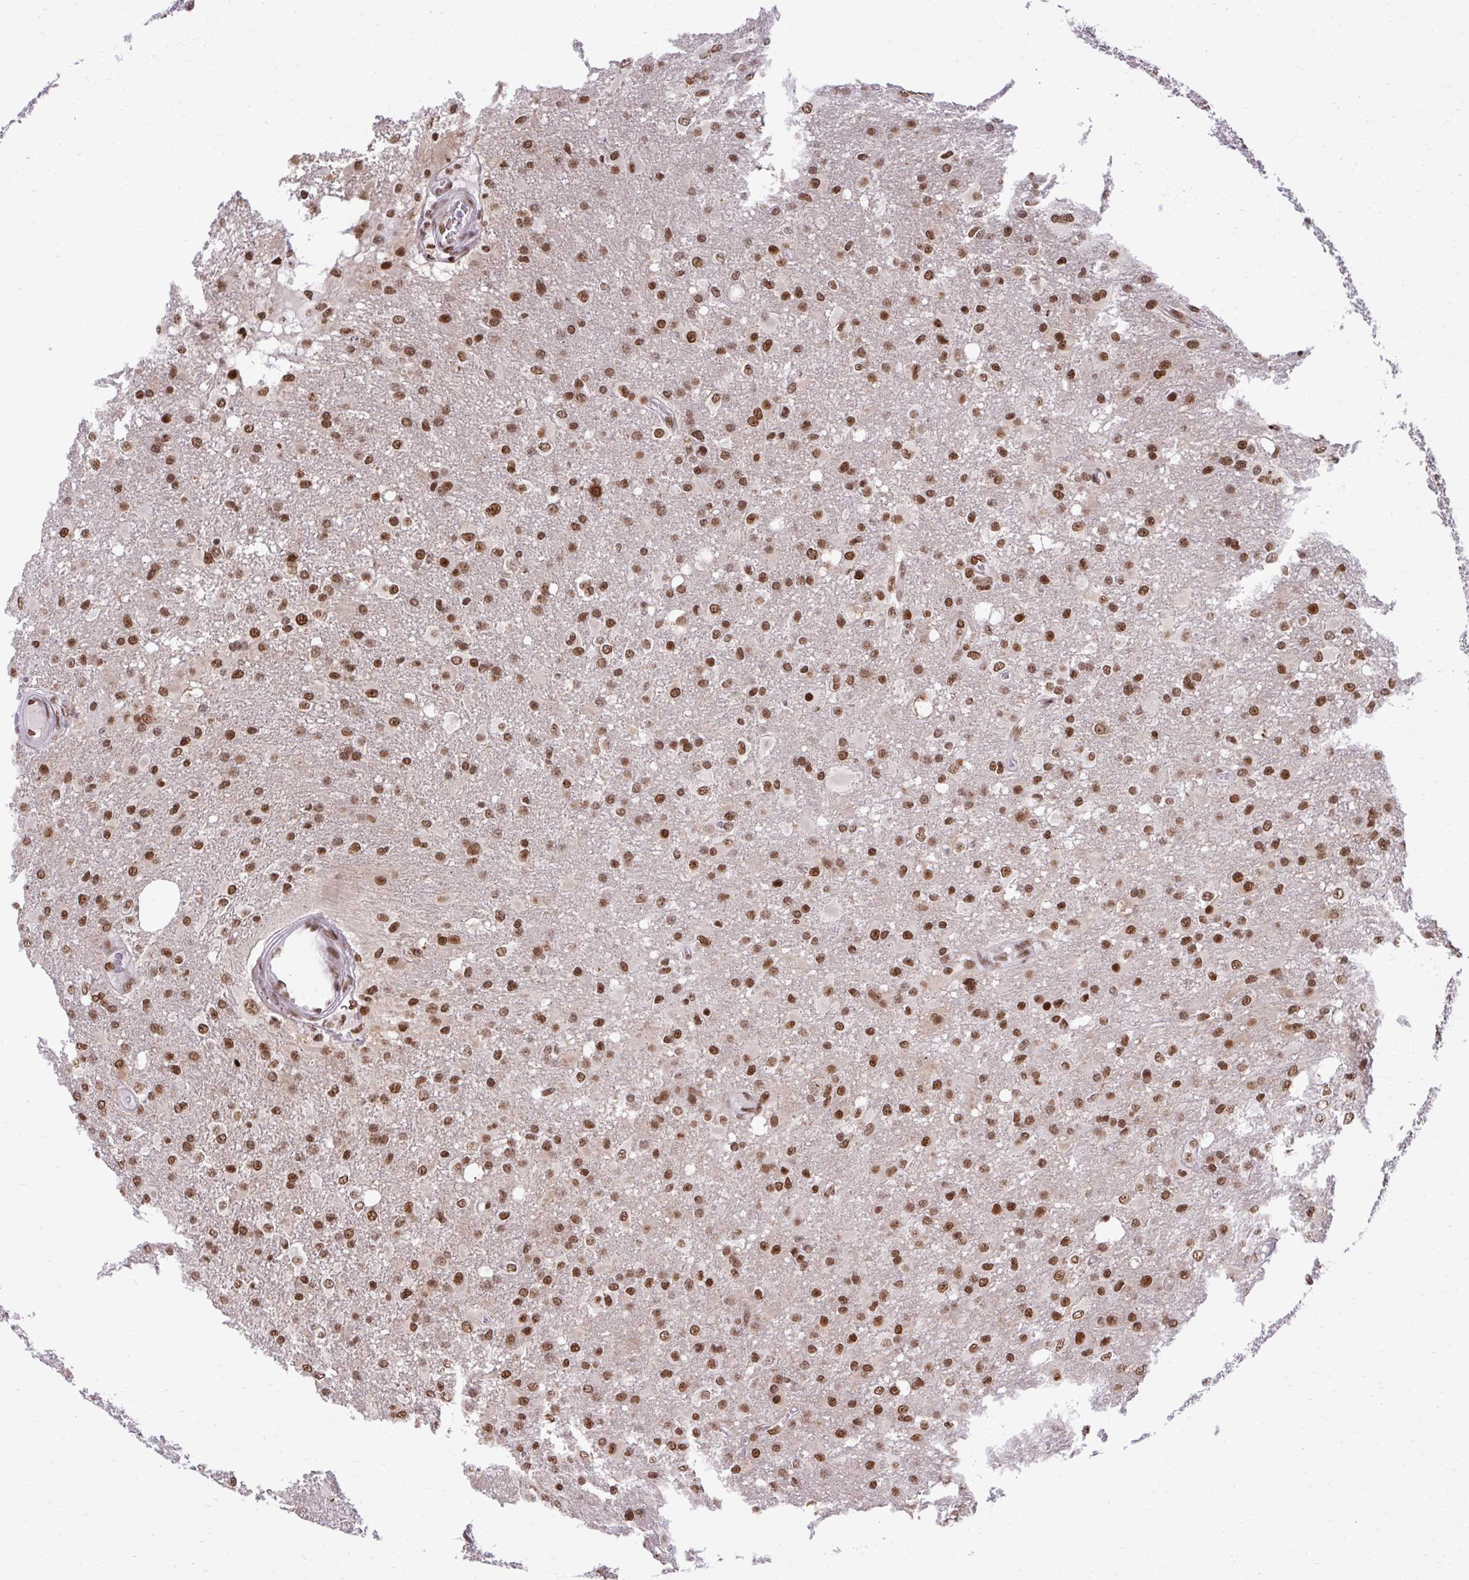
{"staining": {"intensity": "strong", "quantity": ">75%", "location": "nuclear"}, "tissue": "glioma", "cell_type": "Tumor cells", "image_type": "cancer", "snomed": [{"axis": "morphology", "description": "Glioma, malignant, High grade"}, {"axis": "topography", "description": "Brain"}], "caption": "High-power microscopy captured an immunohistochemistry (IHC) micrograph of malignant glioma (high-grade), revealing strong nuclear positivity in about >75% of tumor cells.", "gene": "CDYL", "patient": {"sex": "male", "age": 53}}